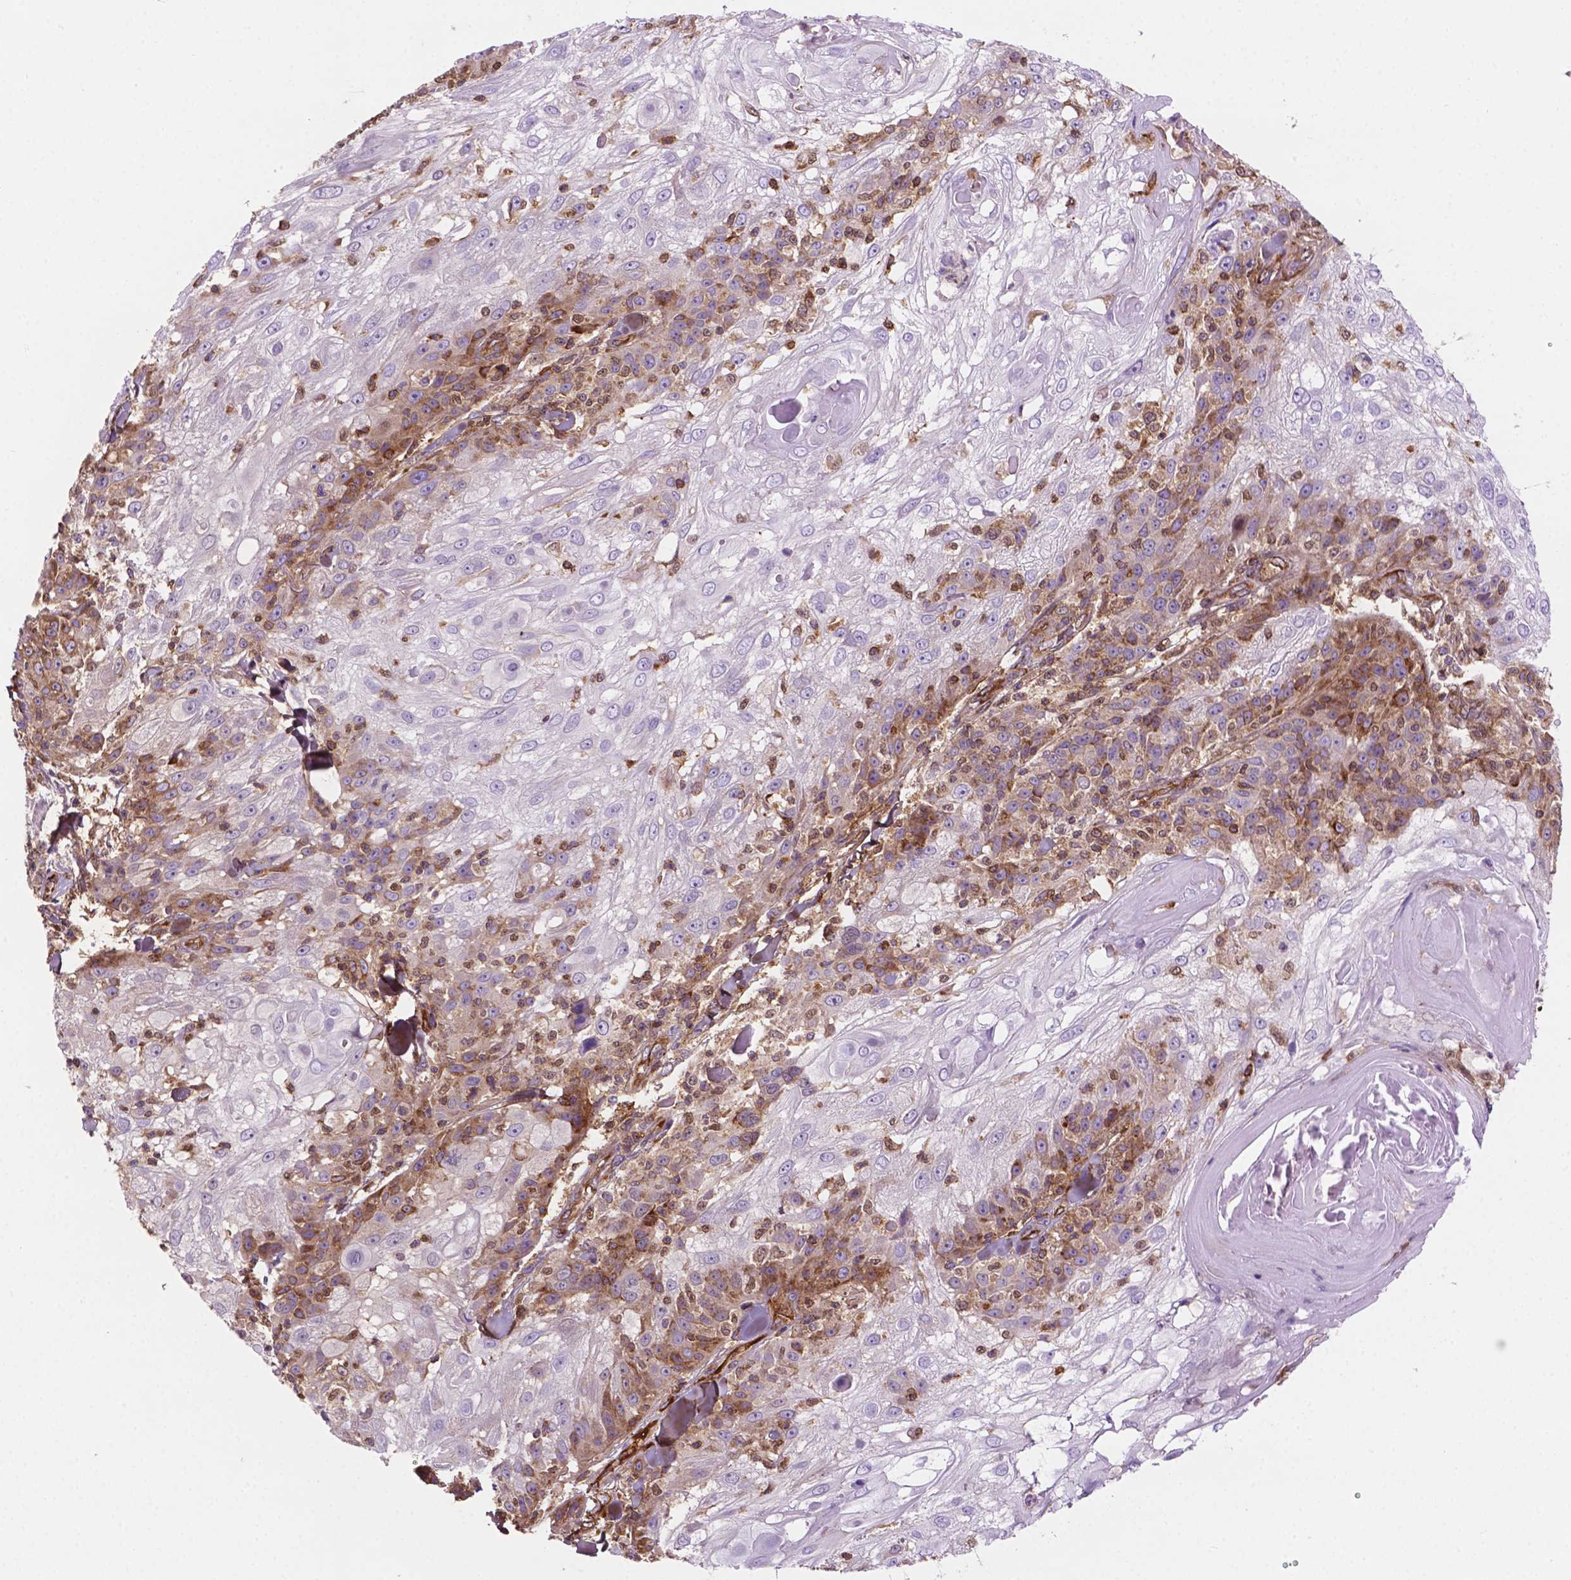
{"staining": {"intensity": "moderate", "quantity": "25%-75%", "location": "cytoplasmic/membranous,nuclear"}, "tissue": "skin cancer", "cell_type": "Tumor cells", "image_type": "cancer", "snomed": [{"axis": "morphology", "description": "Normal tissue, NOS"}, {"axis": "morphology", "description": "Squamous cell carcinoma, NOS"}, {"axis": "topography", "description": "Skin"}], "caption": "This photomicrograph reveals squamous cell carcinoma (skin) stained with IHC to label a protein in brown. The cytoplasmic/membranous and nuclear of tumor cells show moderate positivity for the protein. Nuclei are counter-stained blue.", "gene": "DCN", "patient": {"sex": "female", "age": 83}}